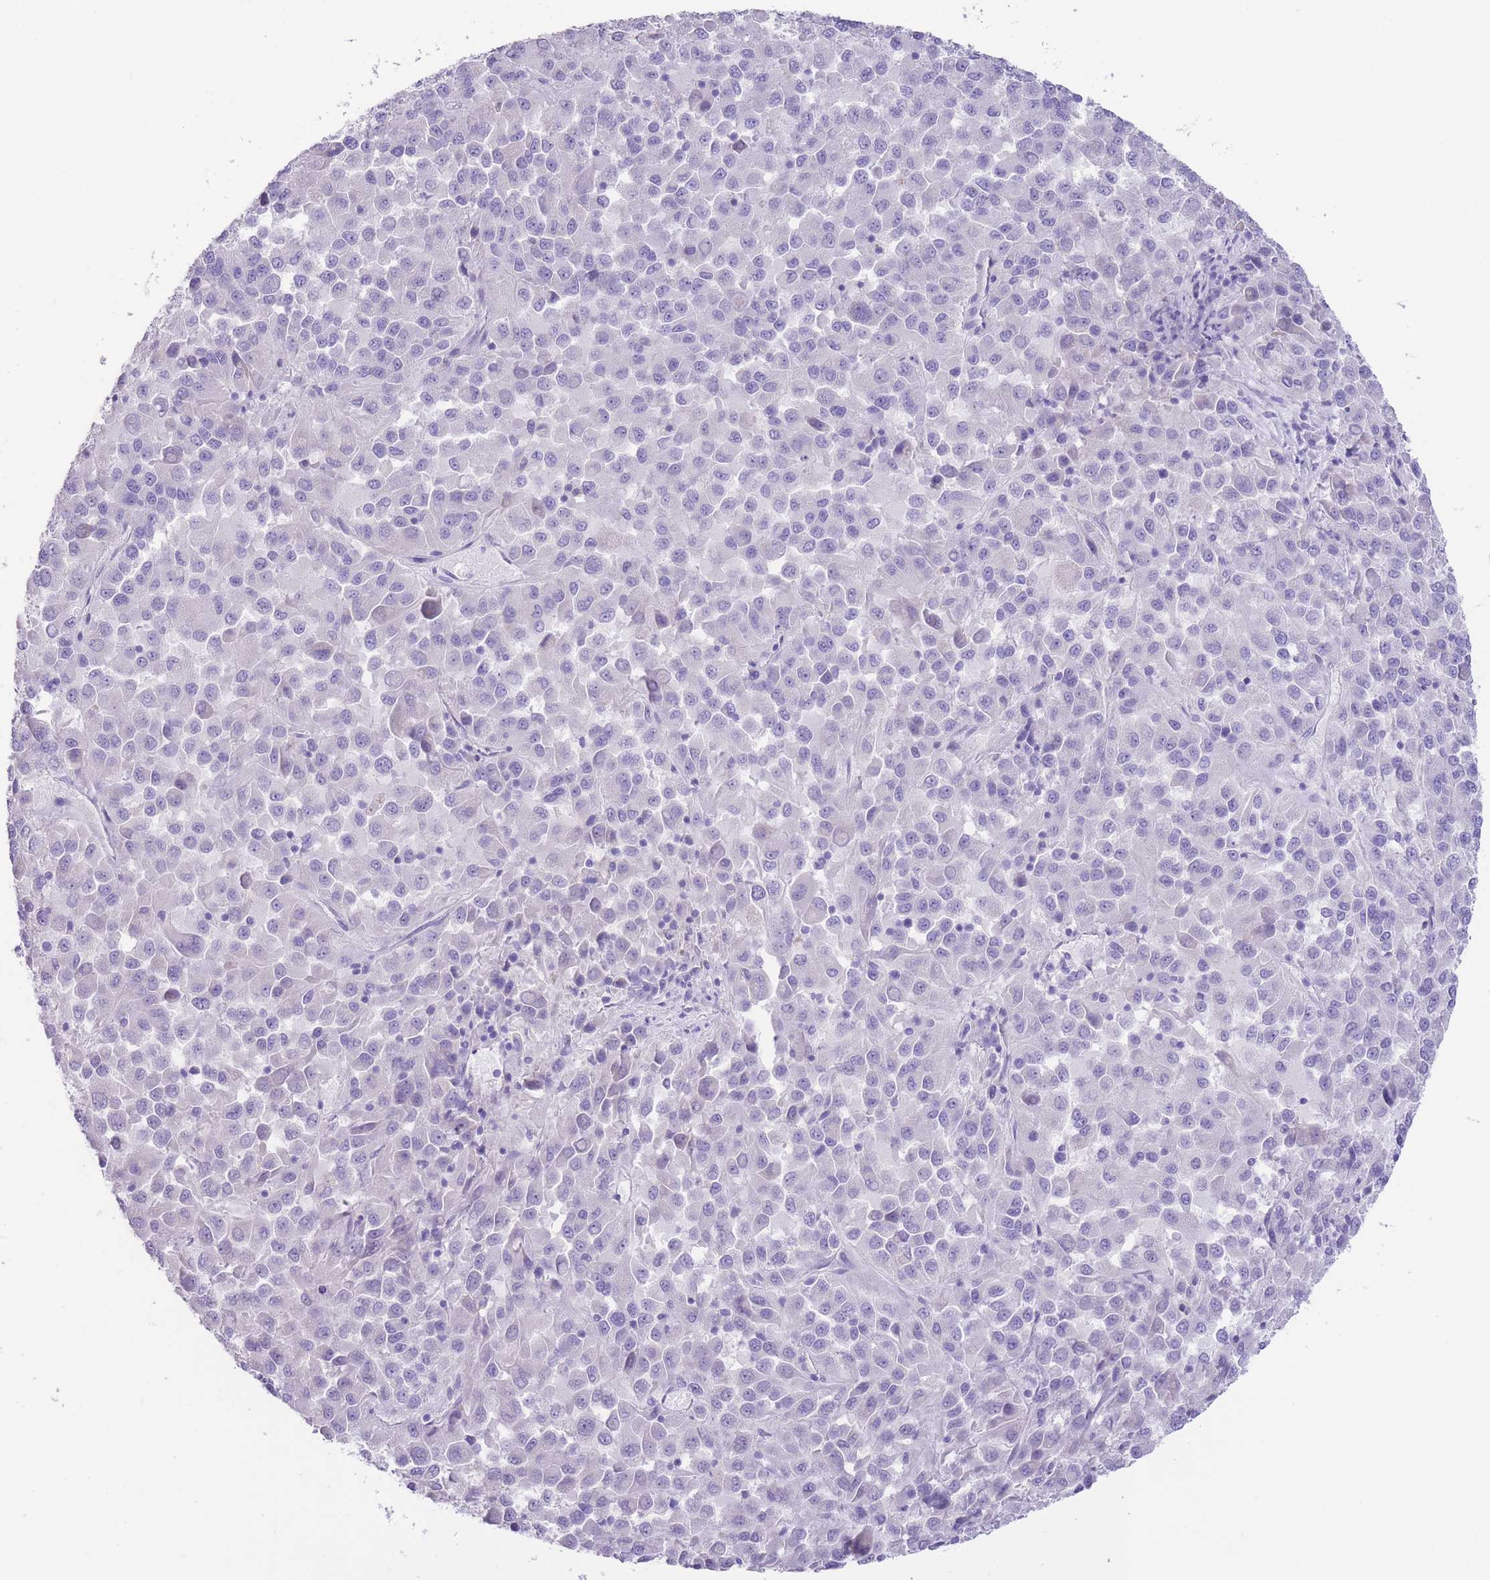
{"staining": {"intensity": "negative", "quantity": "none", "location": "none"}, "tissue": "melanoma", "cell_type": "Tumor cells", "image_type": "cancer", "snomed": [{"axis": "morphology", "description": "Malignant melanoma, Metastatic site"}, {"axis": "topography", "description": "Lung"}], "caption": "Immunohistochemistry (IHC) of human melanoma exhibits no expression in tumor cells.", "gene": "RAI2", "patient": {"sex": "male", "age": 64}}